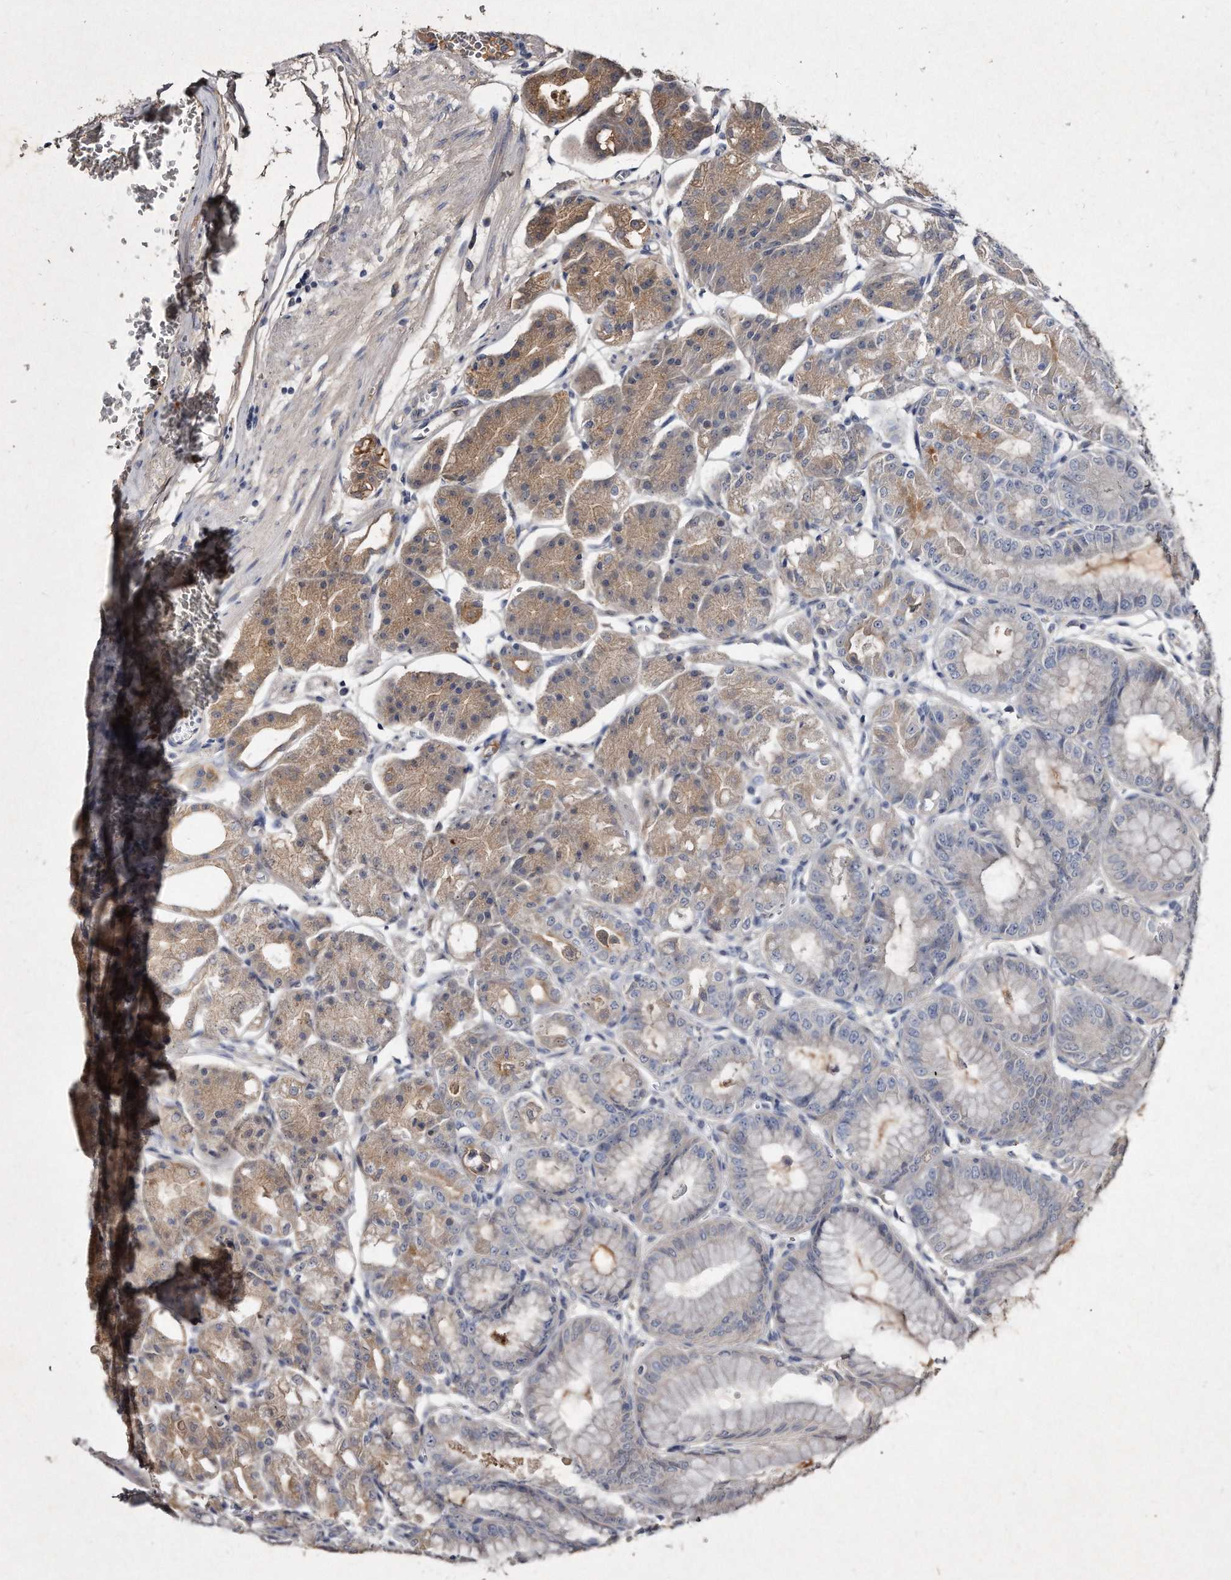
{"staining": {"intensity": "moderate", "quantity": "25%-75%", "location": "cytoplasmic/membranous"}, "tissue": "stomach", "cell_type": "Glandular cells", "image_type": "normal", "snomed": [{"axis": "morphology", "description": "Normal tissue, NOS"}, {"axis": "topography", "description": "Stomach, lower"}], "caption": "Protein positivity by IHC demonstrates moderate cytoplasmic/membranous positivity in approximately 25%-75% of glandular cells in unremarkable stomach. (DAB = brown stain, brightfield microscopy at high magnification).", "gene": "KLHDC3", "patient": {"sex": "male", "age": 71}}